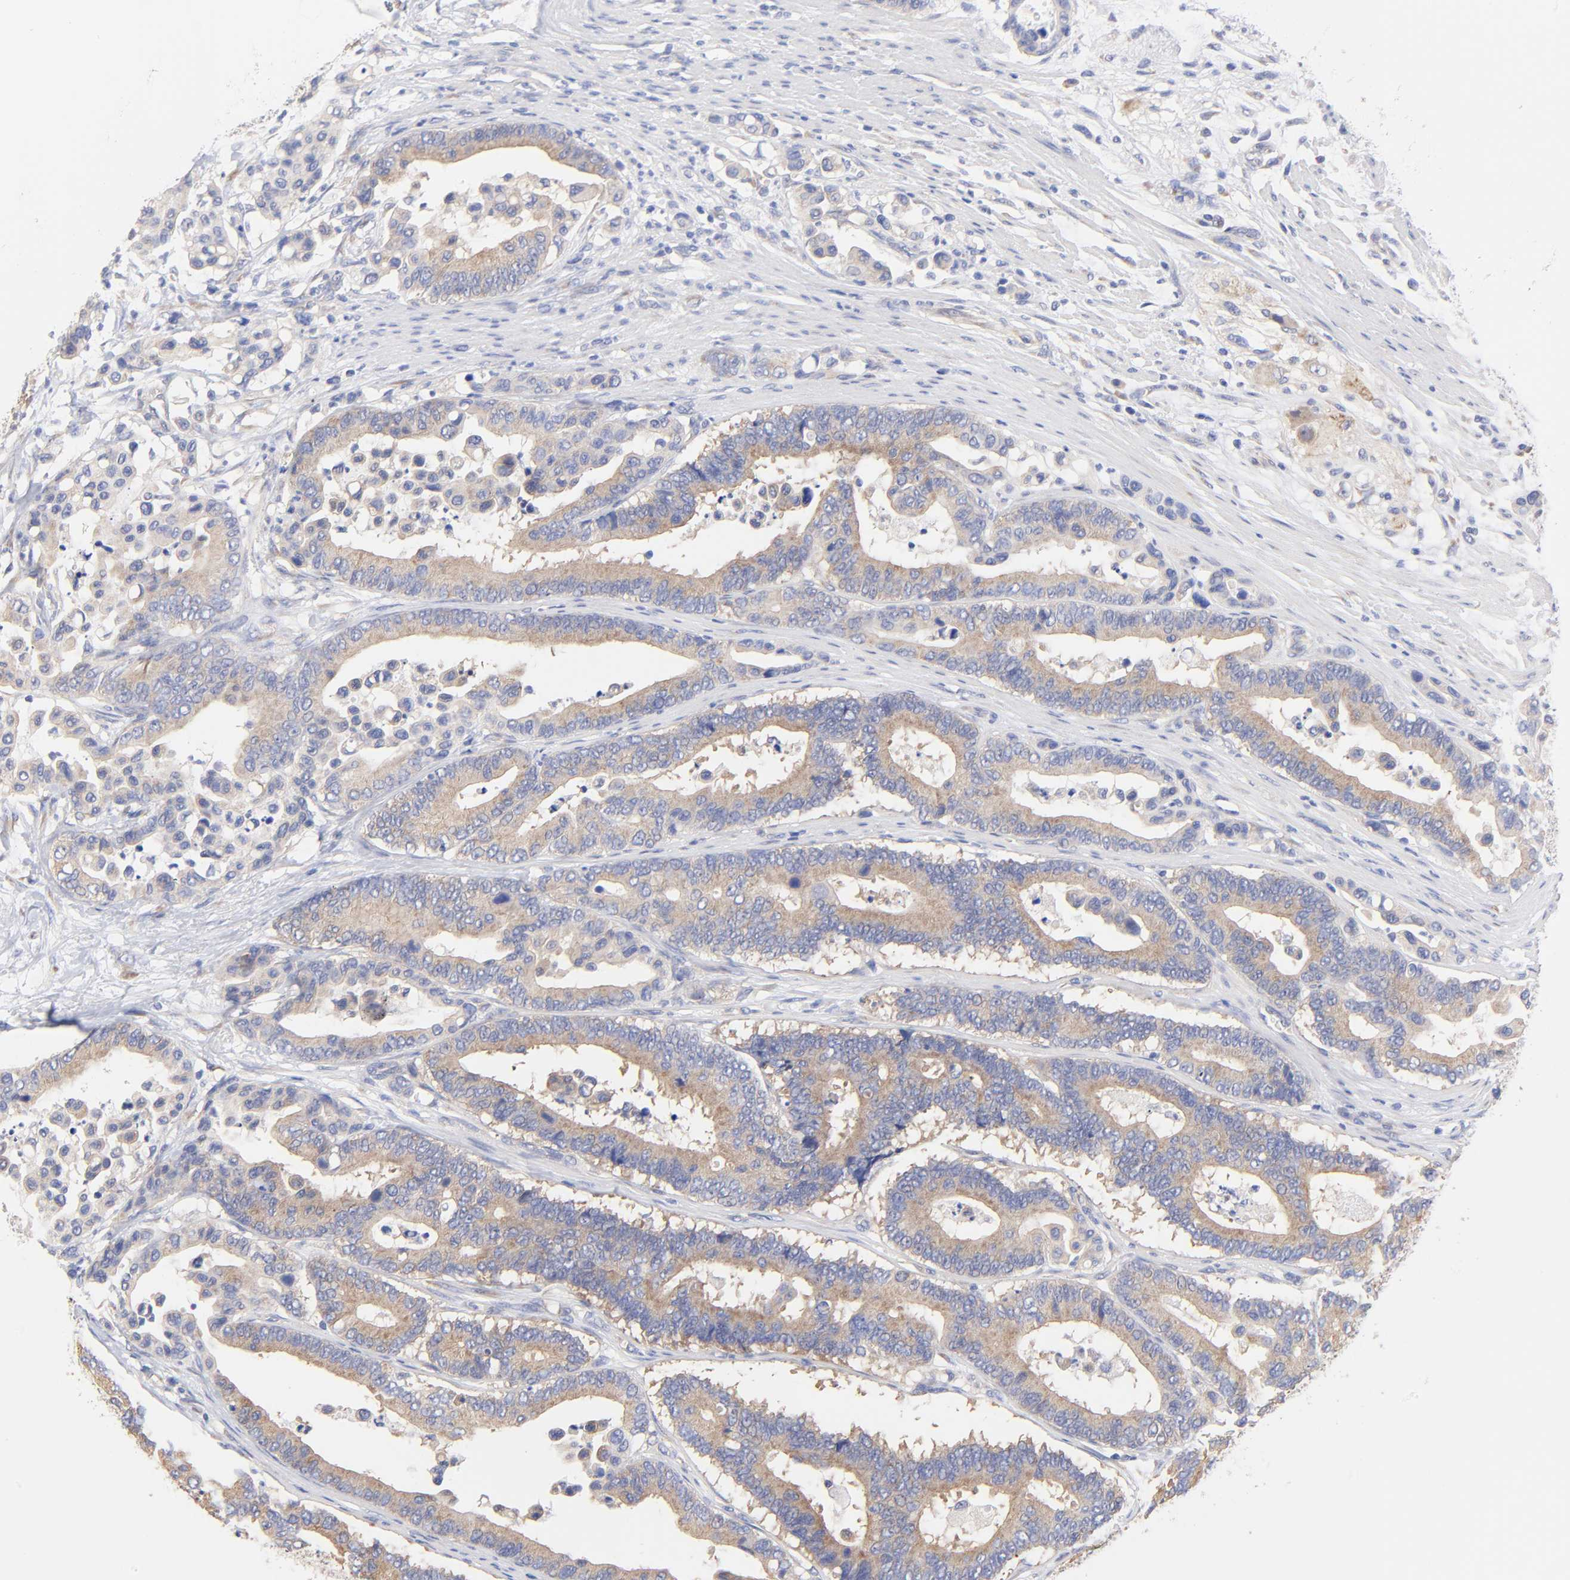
{"staining": {"intensity": "weak", "quantity": ">75%", "location": "cytoplasmic/membranous"}, "tissue": "colorectal cancer", "cell_type": "Tumor cells", "image_type": "cancer", "snomed": [{"axis": "morphology", "description": "Normal tissue, NOS"}, {"axis": "morphology", "description": "Adenocarcinoma, NOS"}, {"axis": "topography", "description": "Colon"}], "caption": "This is a micrograph of IHC staining of colorectal adenocarcinoma, which shows weak positivity in the cytoplasmic/membranous of tumor cells.", "gene": "TNFRSF13C", "patient": {"sex": "male", "age": 82}}